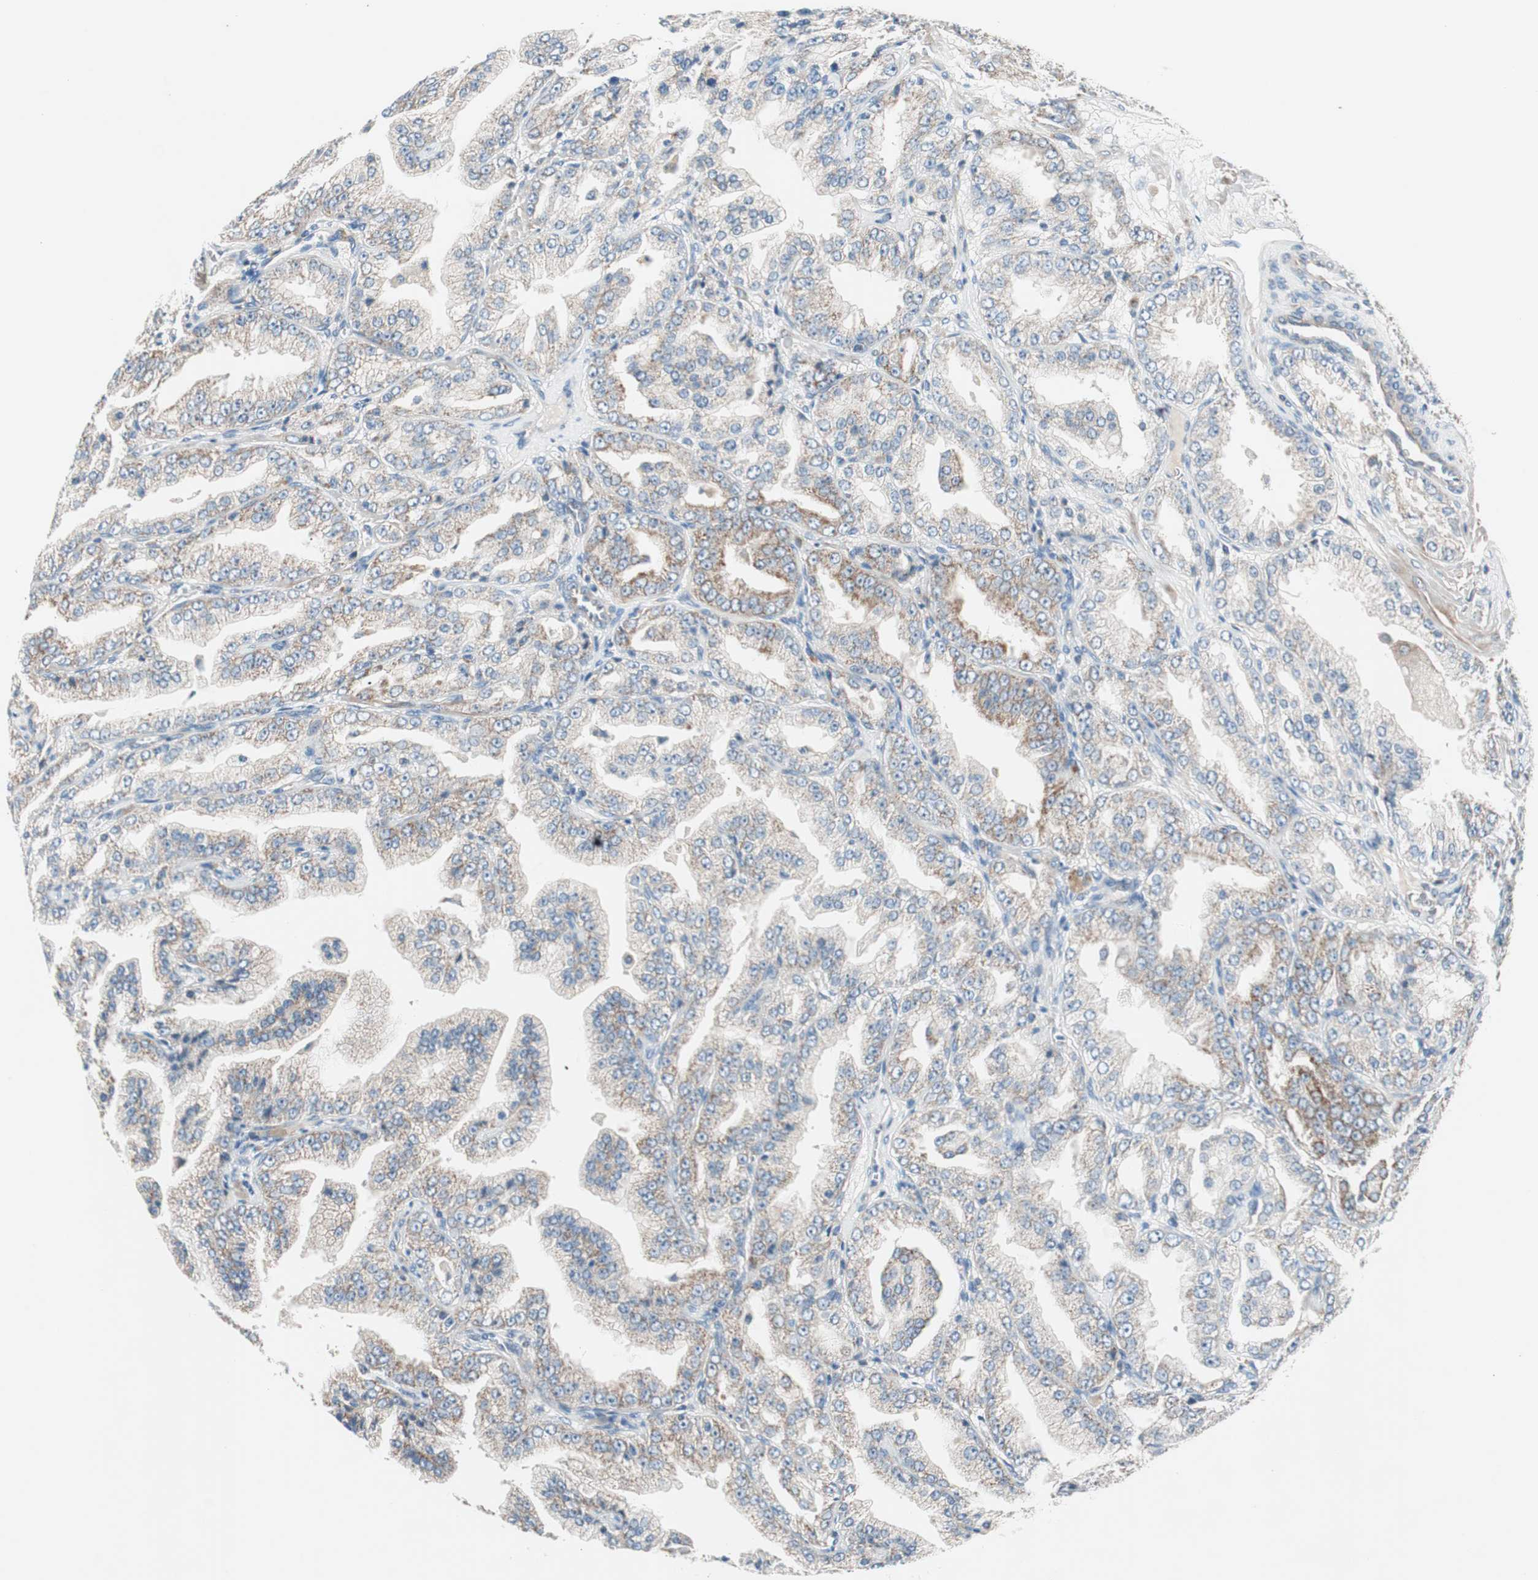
{"staining": {"intensity": "weak", "quantity": "25%-75%", "location": "cytoplasmic/membranous"}, "tissue": "prostate cancer", "cell_type": "Tumor cells", "image_type": "cancer", "snomed": [{"axis": "morphology", "description": "Adenocarcinoma, High grade"}, {"axis": "topography", "description": "Prostate"}], "caption": "High-power microscopy captured an immunohistochemistry (IHC) histopathology image of prostate high-grade adenocarcinoma, revealing weak cytoplasmic/membranous positivity in approximately 25%-75% of tumor cells.", "gene": "HPN", "patient": {"sex": "male", "age": 61}}